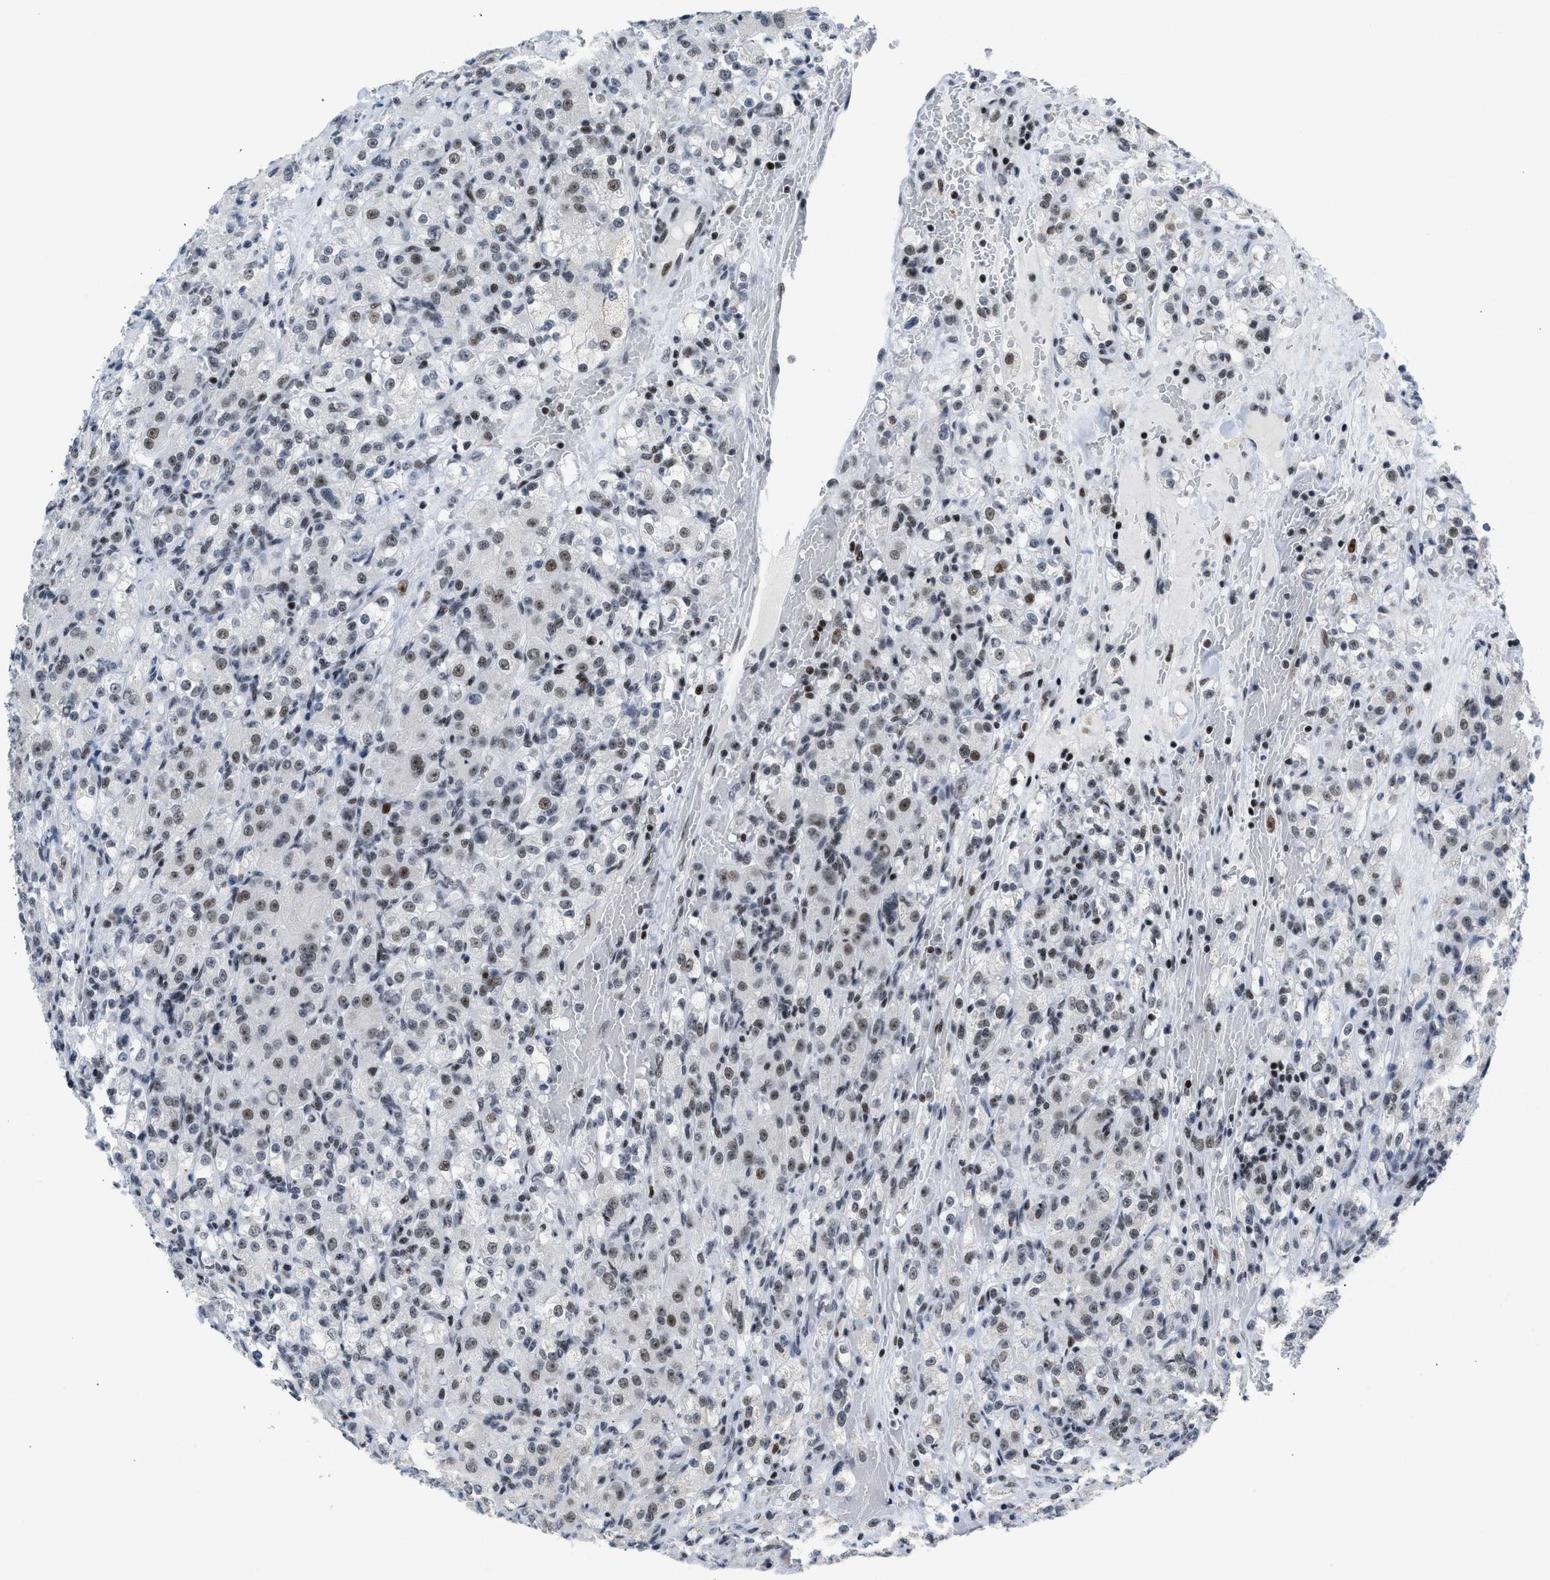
{"staining": {"intensity": "weak", "quantity": ">75%", "location": "nuclear"}, "tissue": "renal cancer", "cell_type": "Tumor cells", "image_type": "cancer", "snomed": [{"axis": "morphology", "description": "Normal tissue, NOS"}, {"axis": "morphology", "description": "Adenocarcinoma, NOS"}, {"axis": "topography", "description": "Kidney"}], "caption": "Brown immunohistochemical staining in renal adenocarcinoma displays weak nuclear staining in about >75% of tumor cells.", "gene": "TERF2IP", "patient": {"sex": "male", "age": 61}}